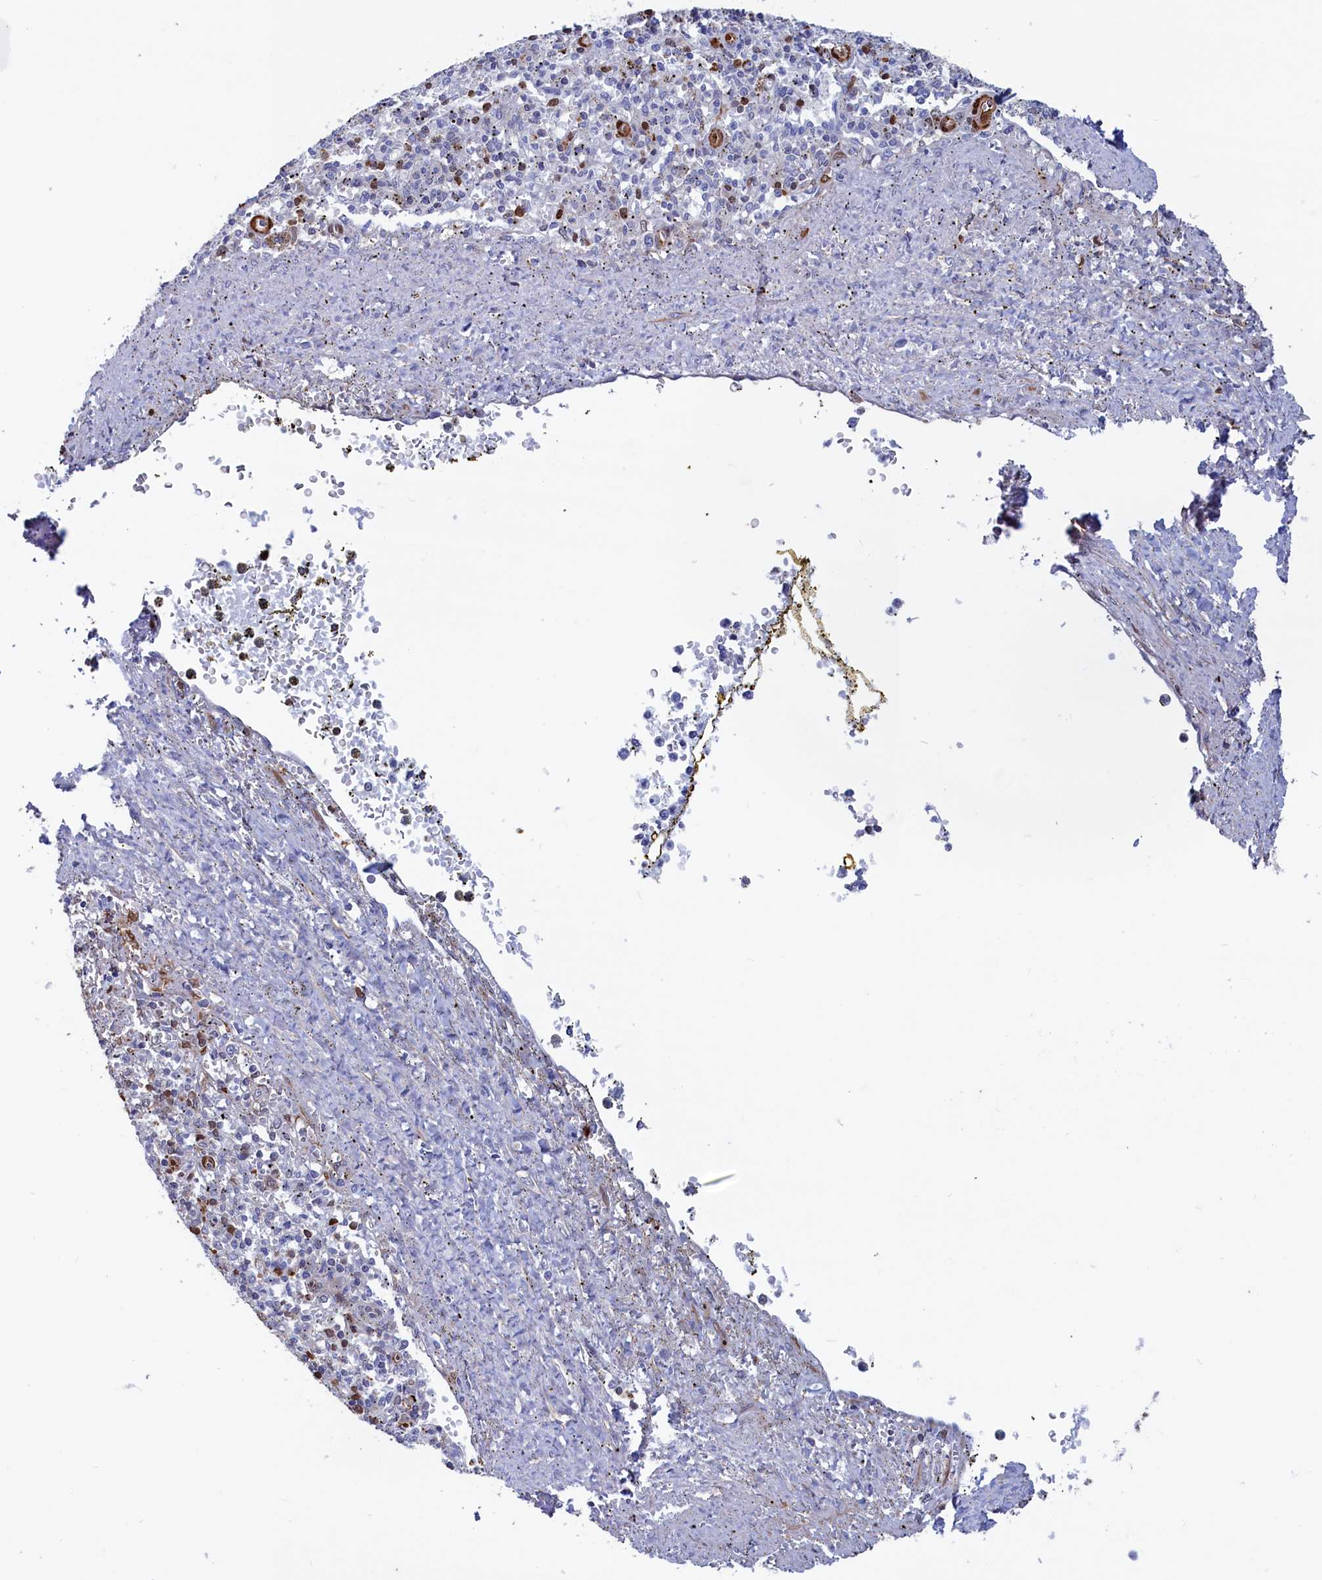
{"staining": {"intensity": "negative", "quantity": "none", "location": "none"}, "tissue": "spleen", "cell_type": "Cells in red pulp", "image_type": "normal", "snomed": [{"axis": "morphology", "description": "Normal tissue, NOS"}, {"axis": "topography", "description": "Spleen"}], "caption": "Immunohistochemical staining of normal spleen reveals no significant positivity in cells in red pulp. The staining was performed using DAB to visualize the protein expression in brown, while the nuclei were stained in blue with hematoxylin (Magnification: 20x).", "gene": "CRIP1", "patient": {"sex": "male", "age": 72}}